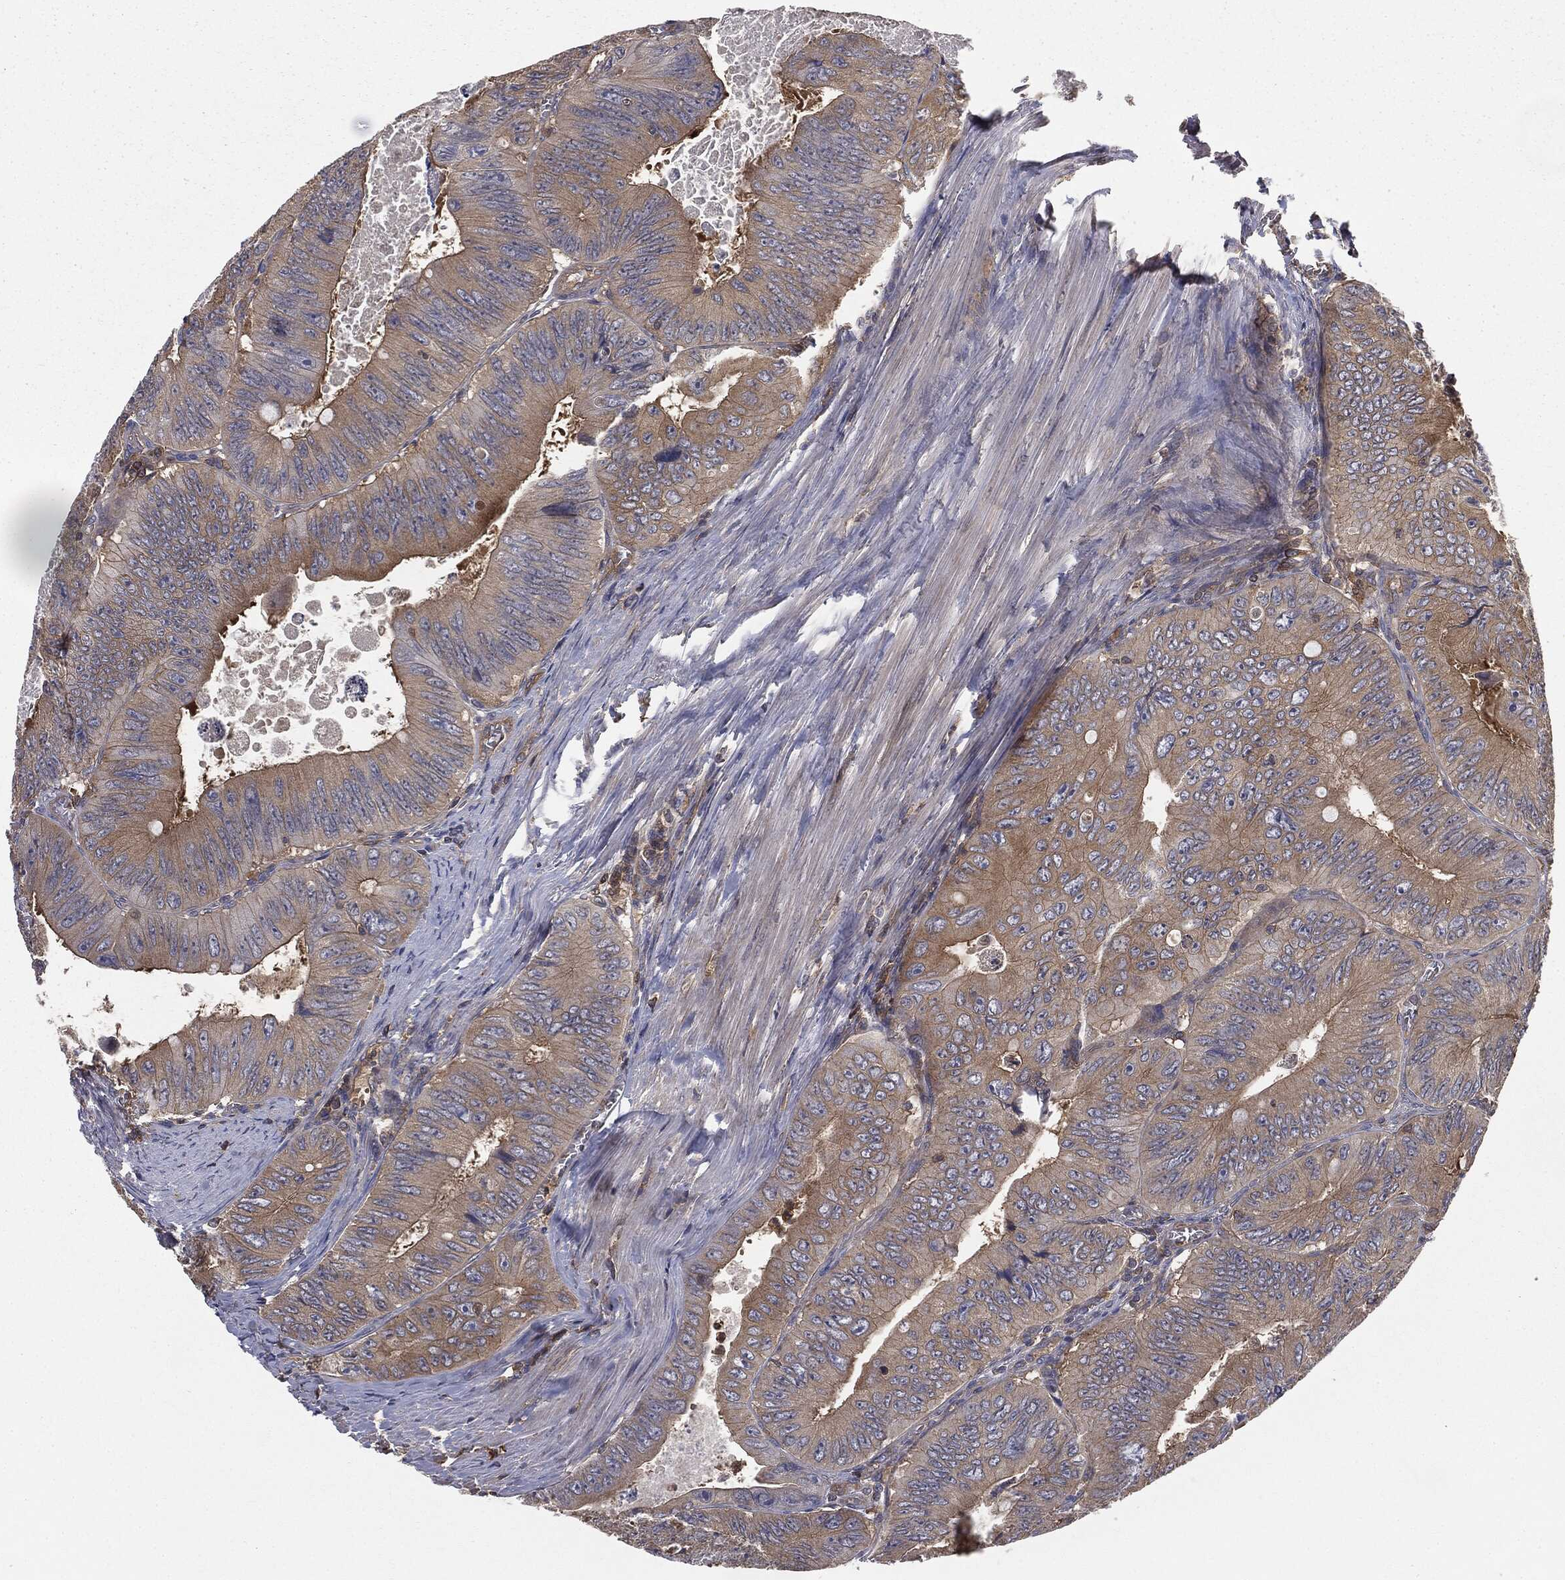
{"staining": {"intensity": "strong", "quantity": "<25%", "location": "cytoplasmic/membranous"}, "tissue": "colorectal cancer", "cell_type": "Tumor cells", "image_type": "cancer", "snomed": [{"axis": "morphology", "description": "Adenocarcinoma, NOS"}, {"axis": "topography", "description": "Colon"}], "caption": "The micrograph reveals staining of colorectal adenocarcinoma, revealing strong cytoplasmic/membranous protein expression (brown color) within tumor cells.", "gene": "GNB5", "patient": {"sex": "female", "age": 84}}